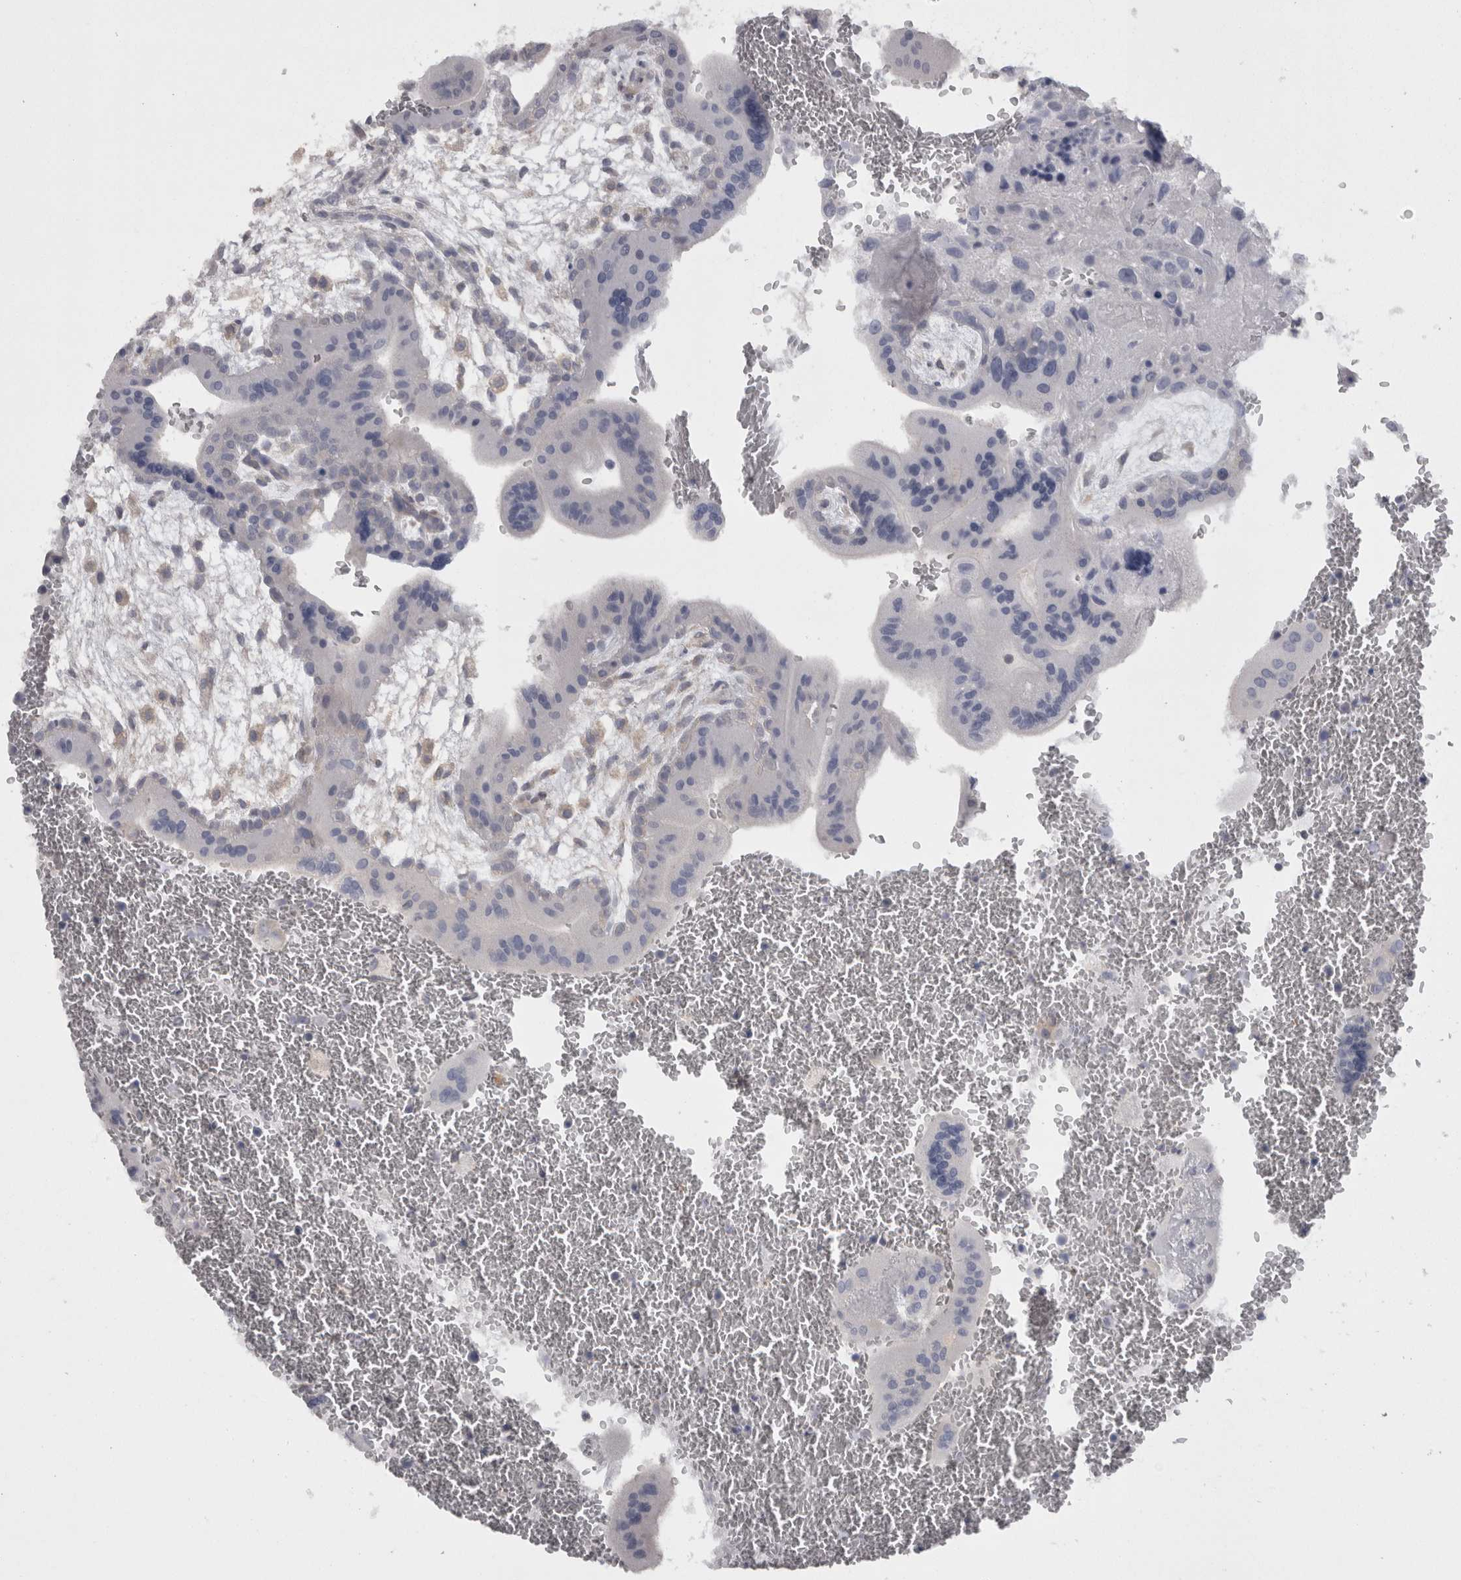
{"staining": {"intensity": "negative", "quantity": "none", "location": "none"}, "tissue": "placenta", "cell_type": "Decidual cells", "image_type": "normal", "snomed": [{"axis": "morphology", "description": "Normal tissue, NOS"}, {"axis": "topography", "description": "Placenta"}], "caption": "Image shows no significant protein positivity in decidual cells of normal placenta. (Brightfield microscopy of DAB IHC at high magnification).", "gene": "CAMK2D", "patient": {"sex": "female", "age": 35}}